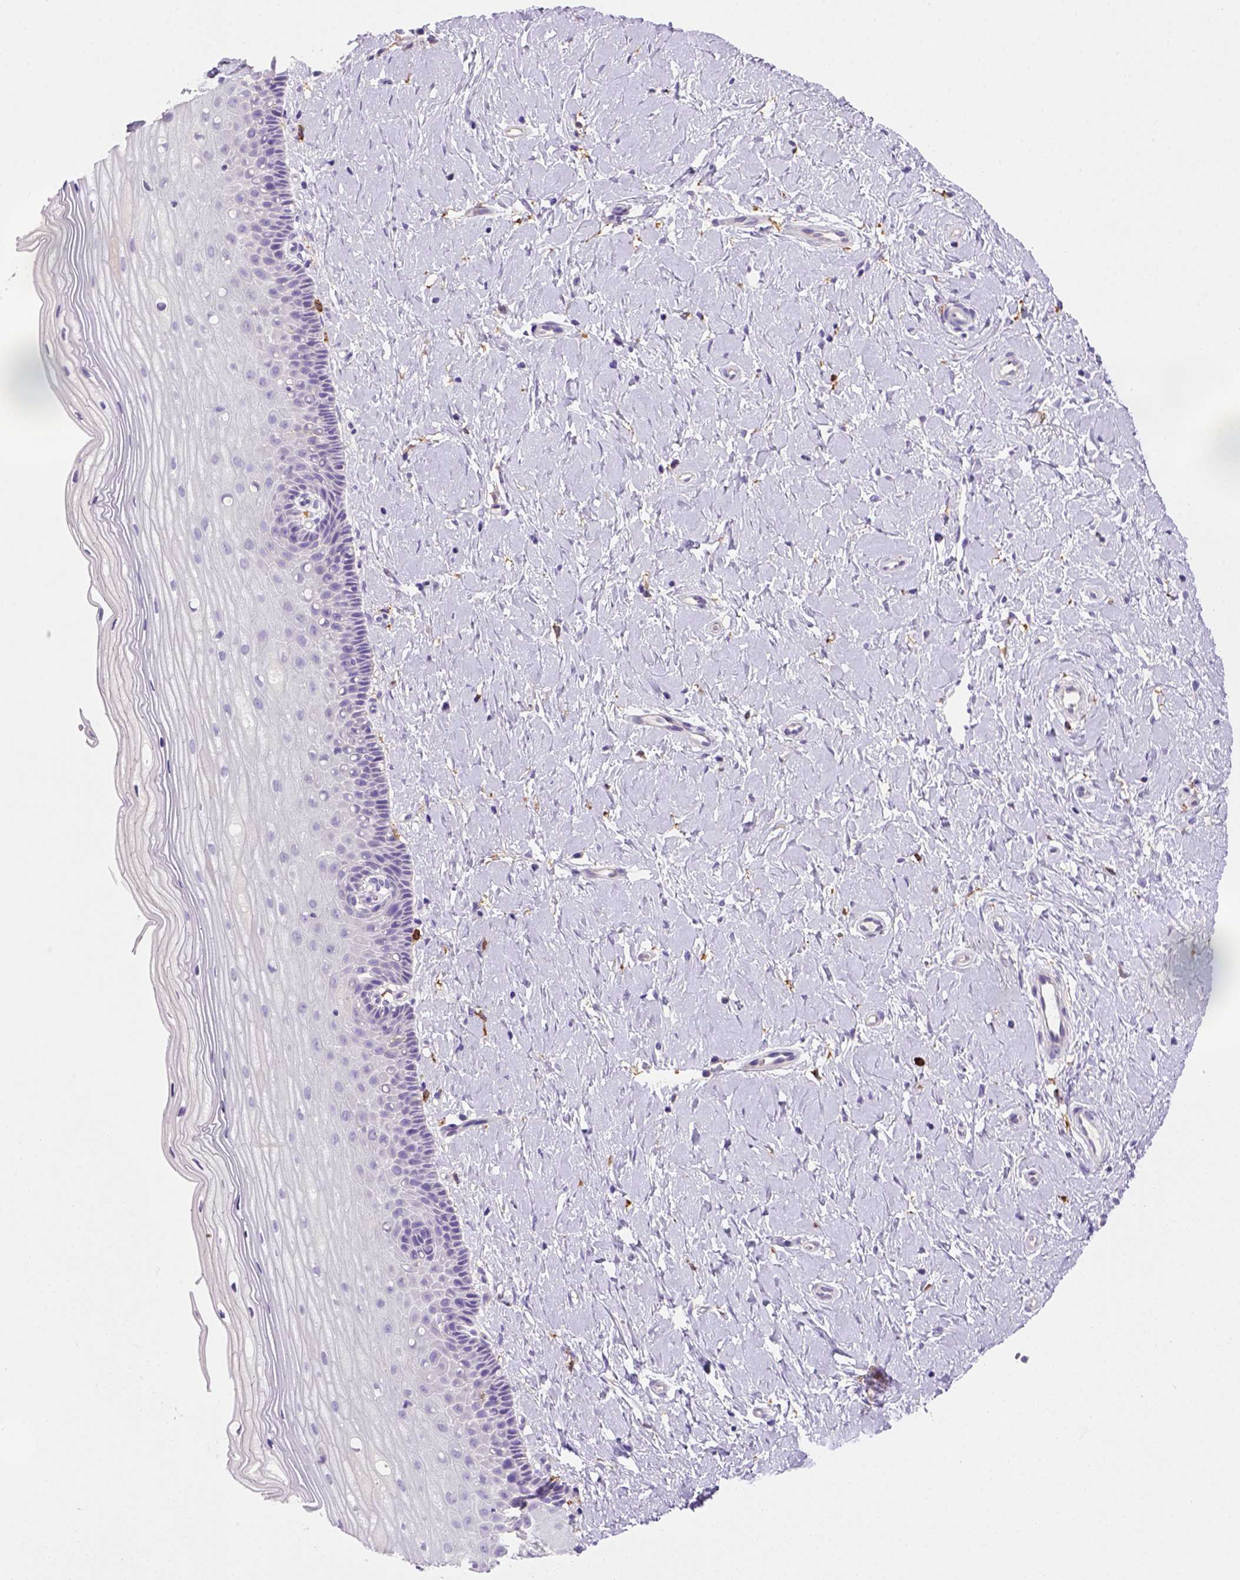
{"staining": {"intensity": "negative", "quantity": "none", "location": "none"}, "tissue": "cervix", "cell_type": "Glandular cells", "image_type": "normal", "snomed": [{"axis": "morphology", "description": "Normal tissue, NOS"}, {"axis": "topography", "description": "Cervix"}], "caption": "This image is of benign cervix stained with immunohistochemistry (IHC) to label a protein in brown with the nuclei are counter-stained blue. There is no staining in glandular cells.", "gene": "CD14", "patient": {"sex": "female", "age": 37}}